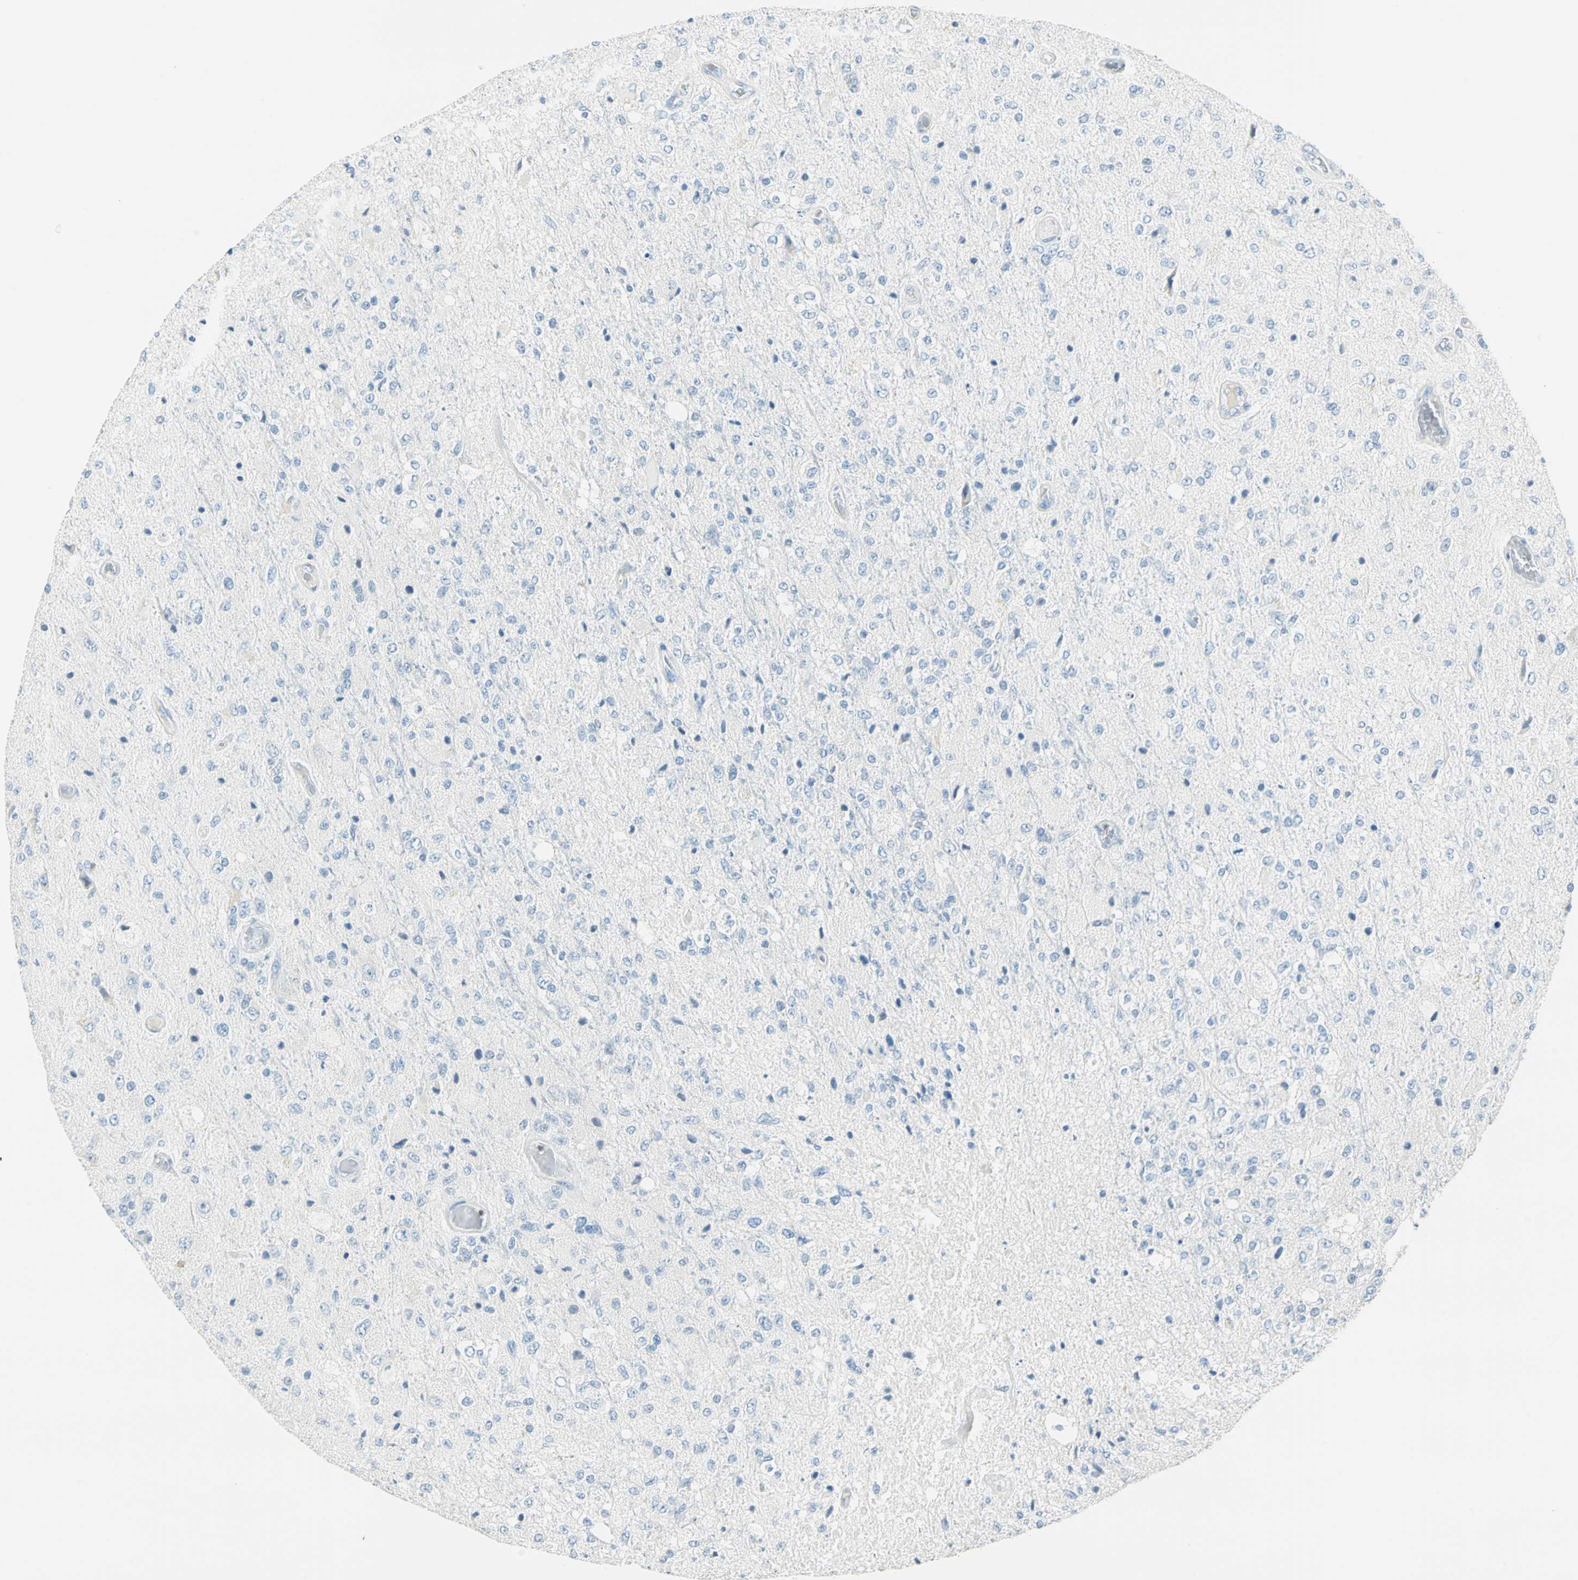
{"staining": {"intensity": "negative", "quantity": "none", "location": "none"}, "tissue": "glioma", "cell_type": "Tumor cells", "image_type": "cancer", "snomed": [{"axis": "morphology", "description": "Normal tissue, NOS"}, {"axis": "morphology", "description": "Glioma, malignant, High grade"}, {"axis": "topography", "description": "Cerebral cortex"}], "caption": "An image of high-grade glioma (malignant) stained for a protein shows no brown staining in tumor cells.", "gene": "MLLT10", "patient": {"sex": "male", "age": 77}}